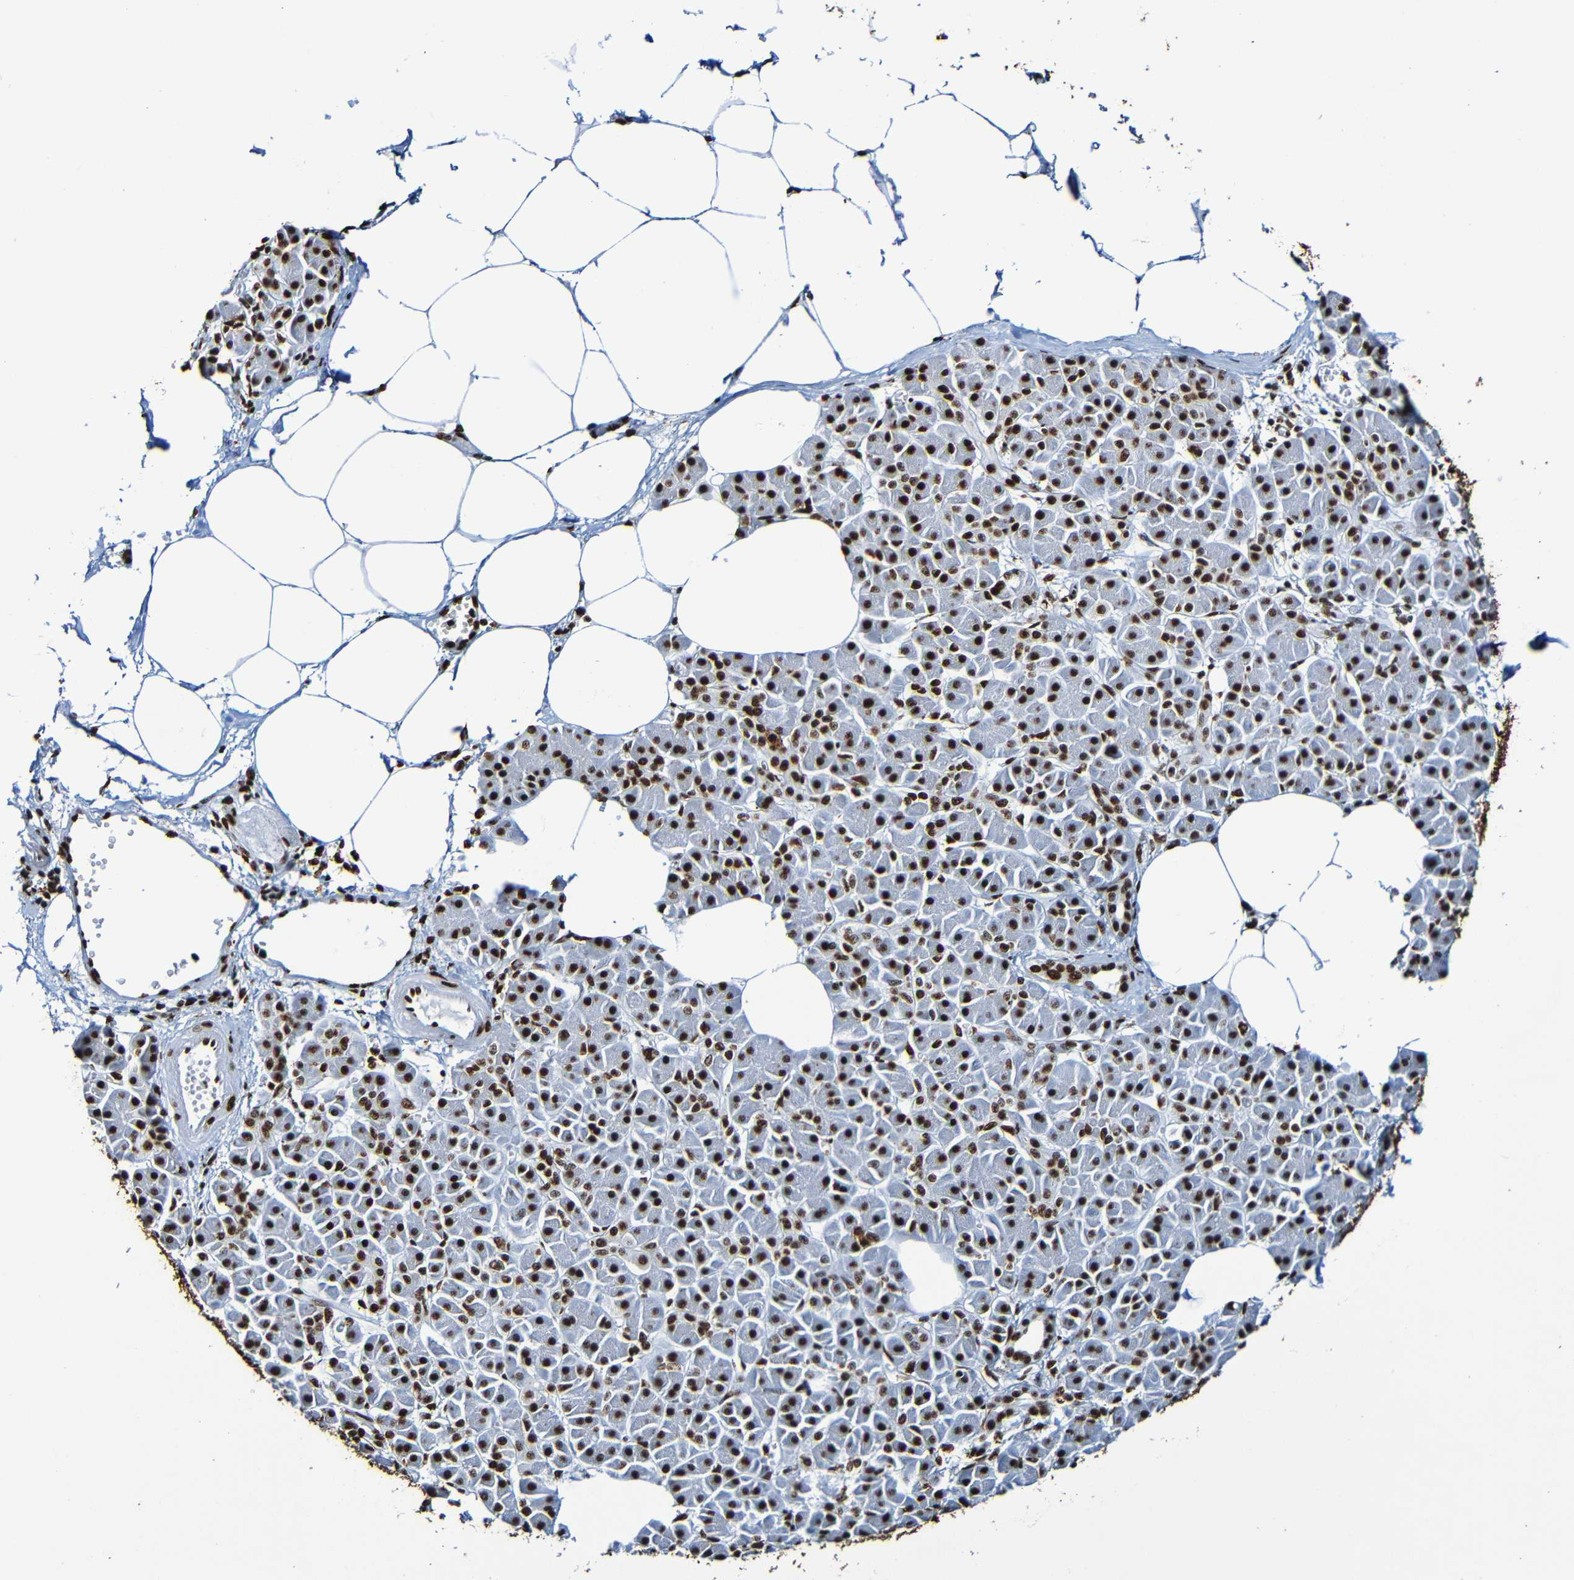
{"staining": {"intensity": "strong", "quantity": ">75%", "location": "nuclear"}, "tissue": "pancreatic cancer", "cell_type": "Tumor cells", "image_type": "cancer", "snomed": [{"axis": "morphology", "description": "Adenocarcinoma, NOS"}, {"axis": "topography", "description": "Pancreas"}], "caption": "Protein expression analysis of adenocarcinoma (pancreatic) exhibits strong nuclear staining in approximately >75% of tumor cells.", "gene": "SRSF3", "patient": {"sex": "female", "age": 70}}